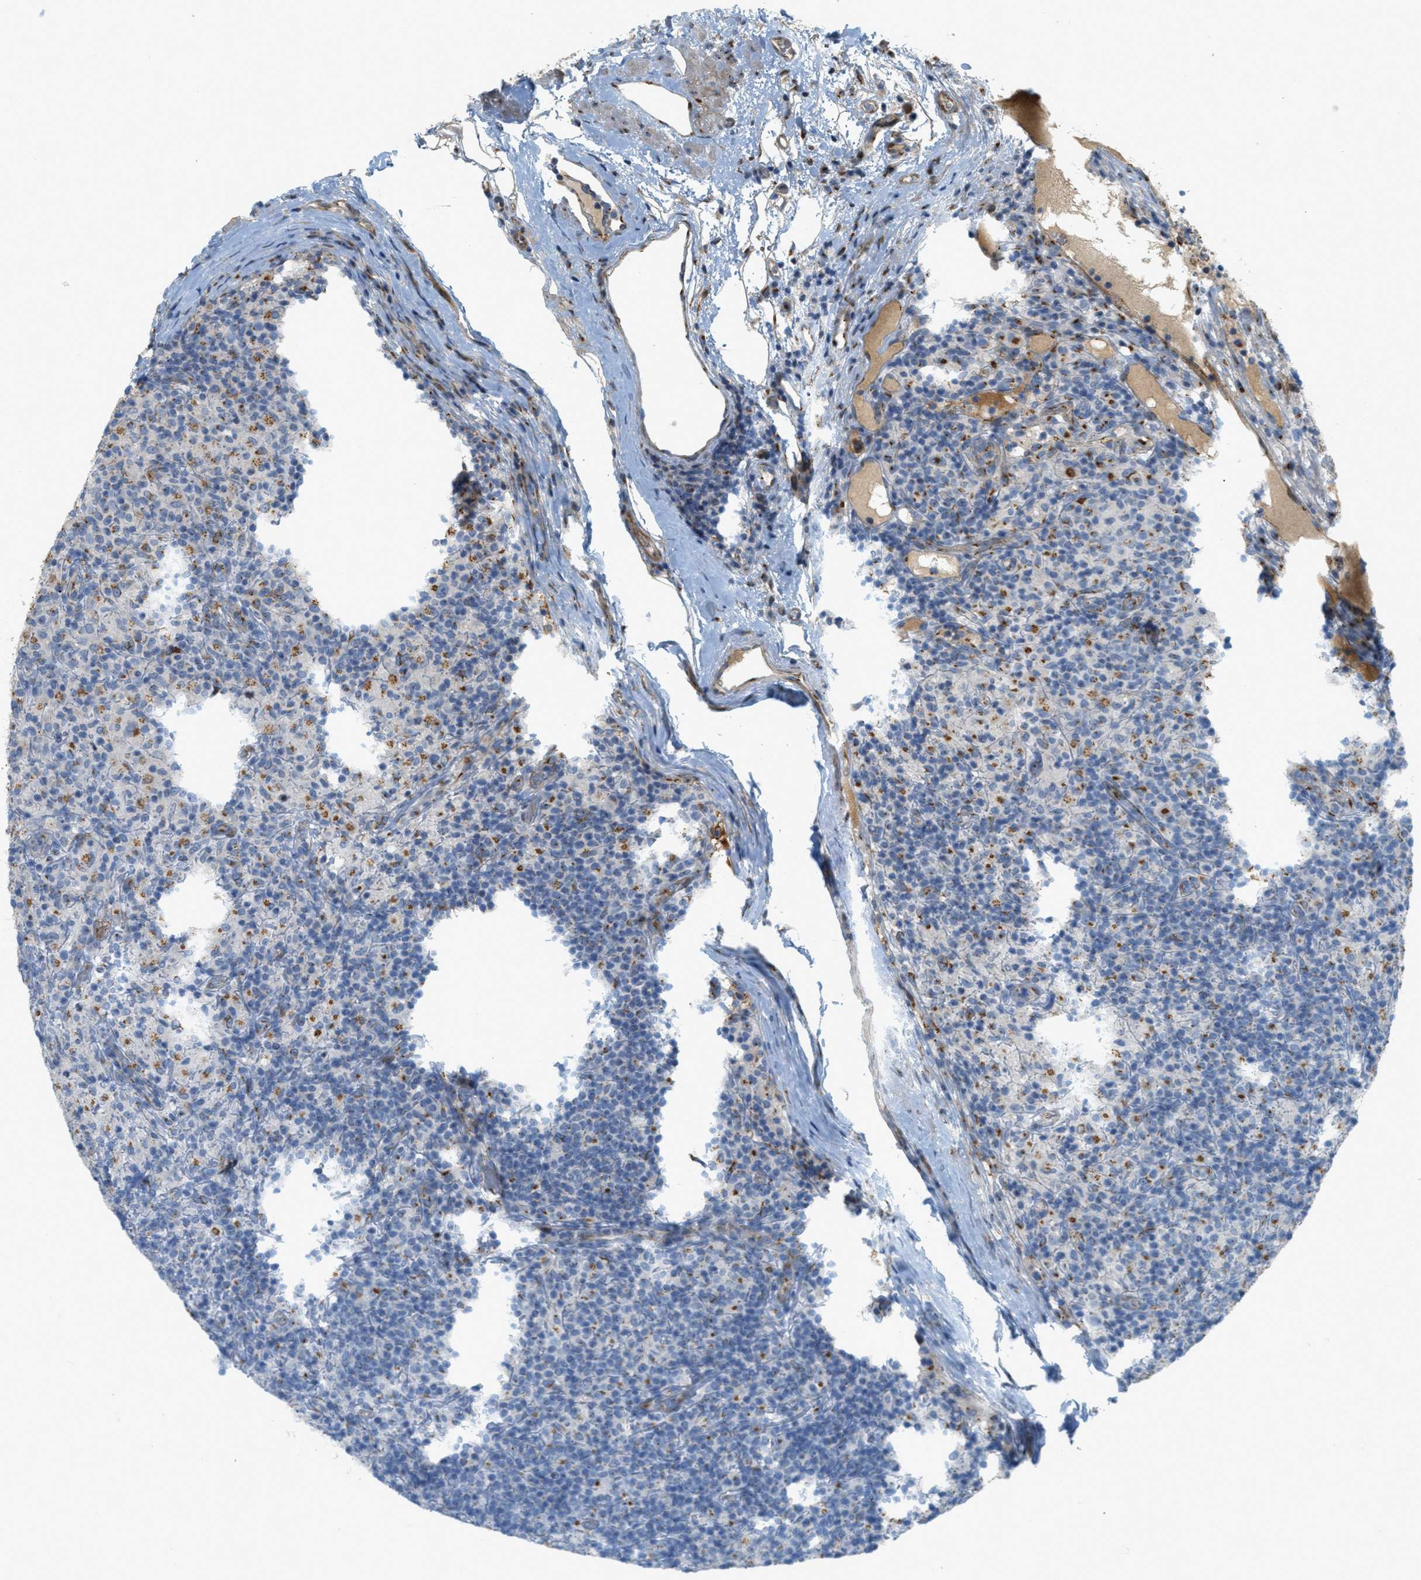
{"staining": {"intensity": "moderate", "quantity": "25%-75%", "location": "cytoplasmic/membranous"}, "tissue": "lymphoma", "cell_type": "Tumor cells", "image_type": "cancer", "snomed": [{"axis": "morphology", "description": "Hodgkin's disease, NOS"}, {"axis": "topography", "description": "Lymph node"}], "caption": "Immunohistochemistry (IHC) (DAB (3,3'-diaminobenzidine)) staining of Hodgkin's disease shows moderate cytoplasmic/membranous protein positivity in about 25%-75% of tumor cells.", "gene": "ZFPL1", "patient": {"sex": "male", "age": 70}}